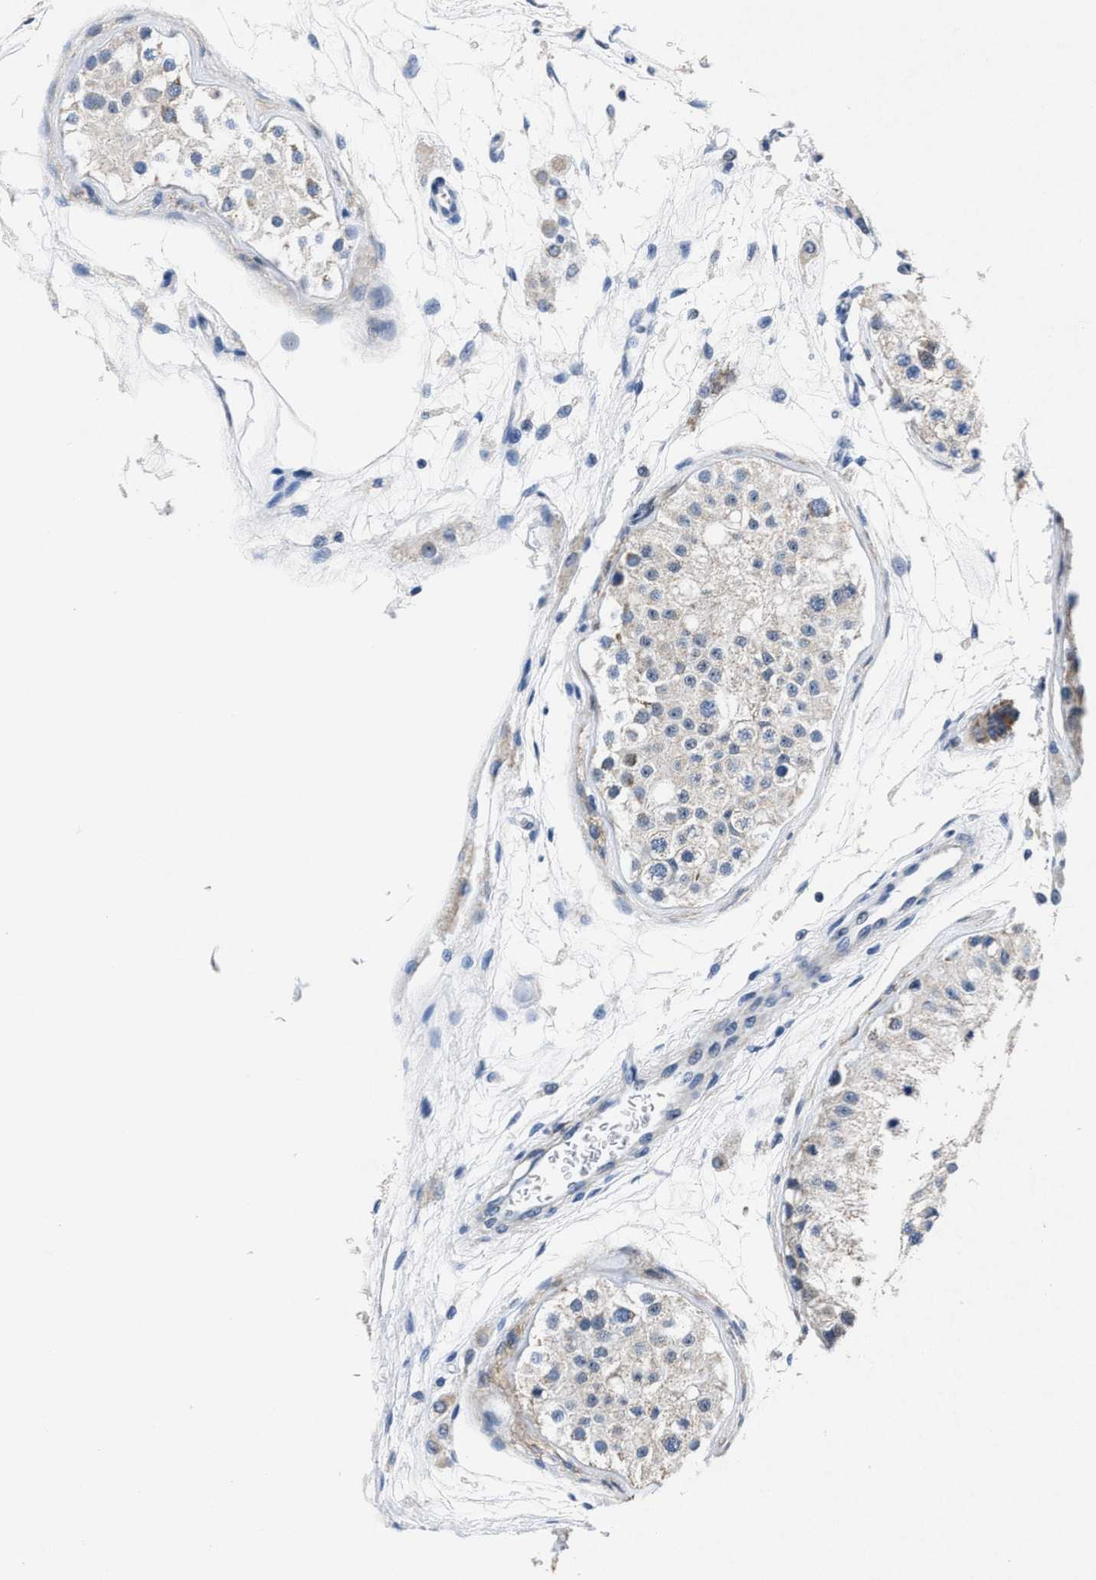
{"staining": {"intensity": "weak", "quantity": "<25%", "location": "cytoplasmic/membranous,nuclear"}, "tissue": "testis", "cell_type": "Cells in seminiferous ducts", "image_type": "normal", "snomed": [{"axis": "morphology", "description": "Normal tissue, NOS"}, {"axis": "morphology", "description": "Adenocarcinoma, metastatic, NOS"}, {"axis": "topography", "description": "Testis"}], "caption": "Cells in seminiferous ducts are negative for protein expression in normal human testis. (Brightfield microscopy of DAB immunohistochemistry at high magnification).", "gene": "ID3", "patient": {"sex": "male", "age": 26}}